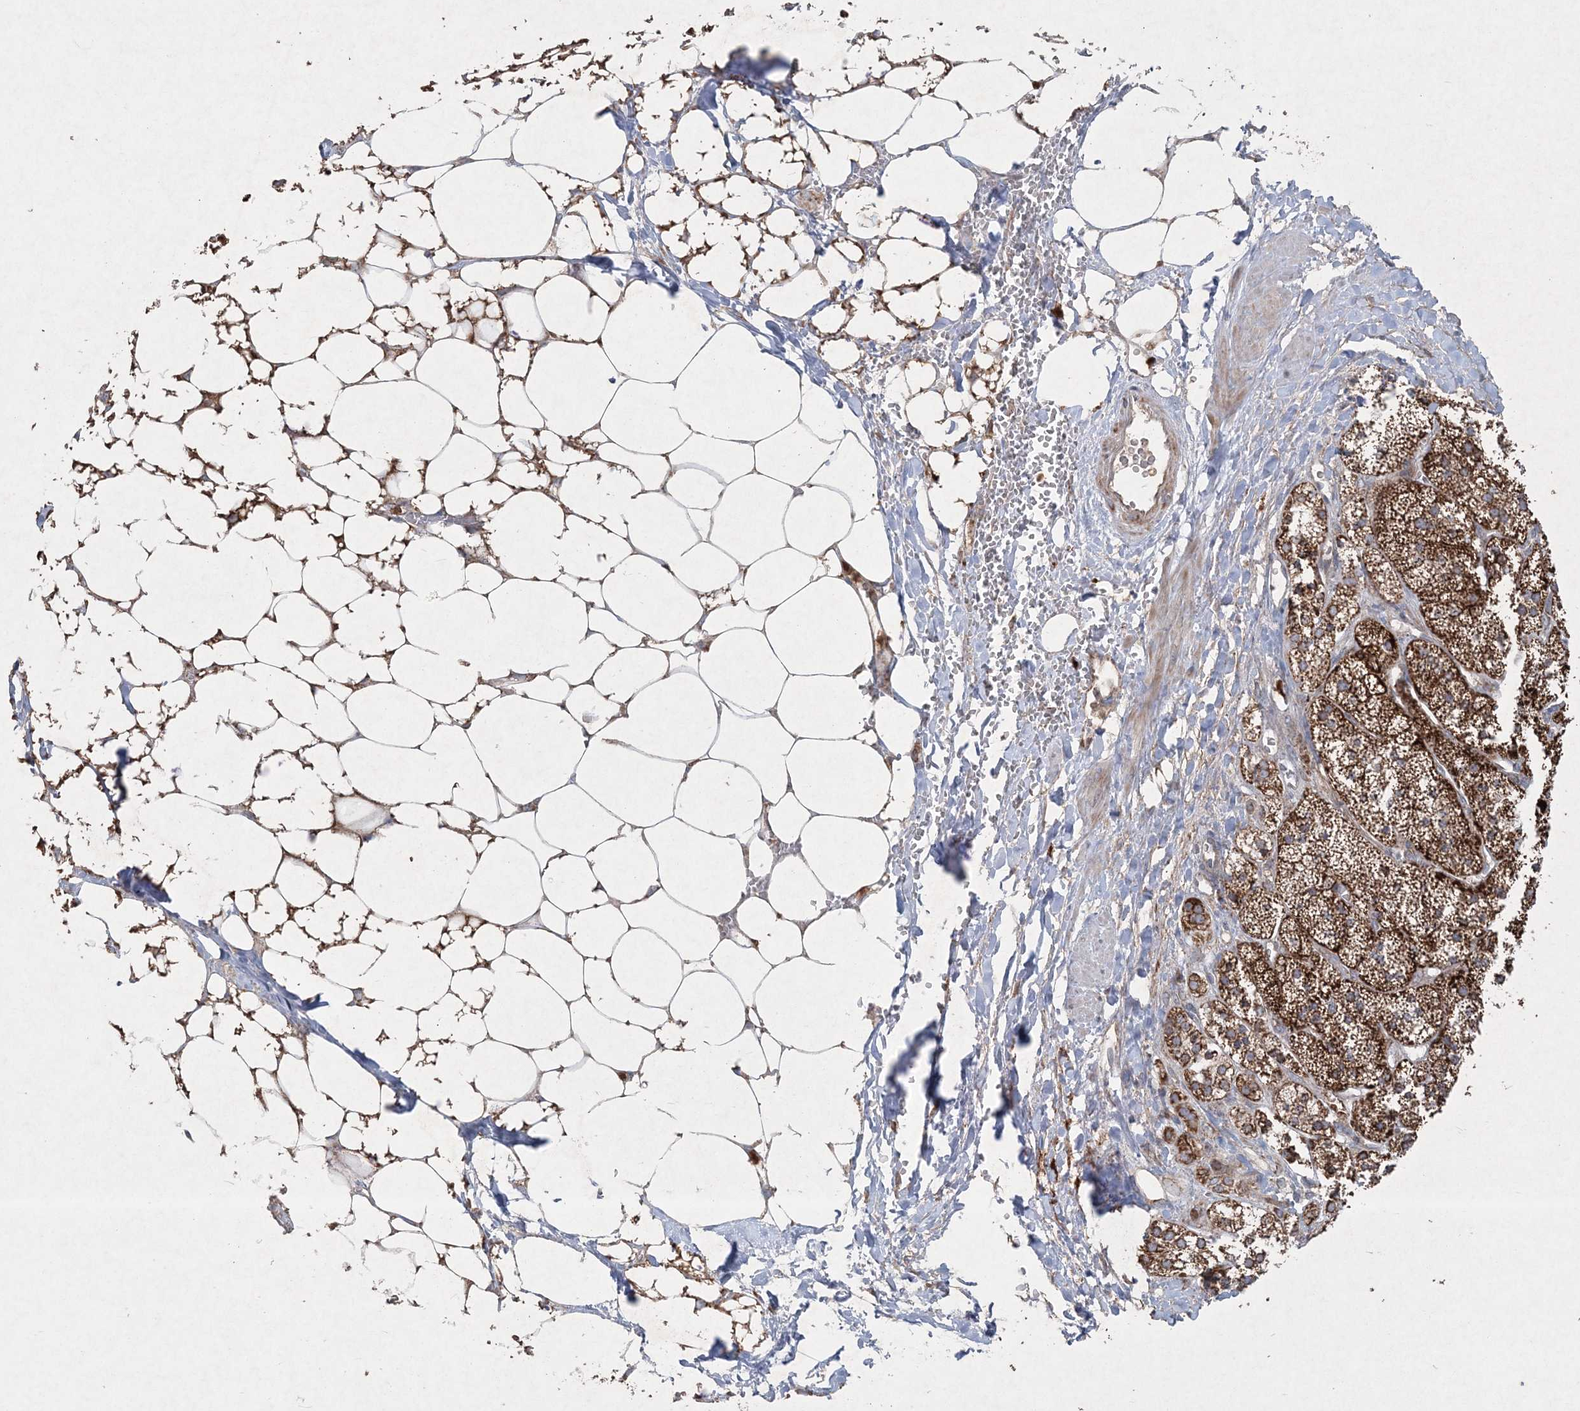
{"staining": {"intensity": "strong", "quantity": ">75%", "location": "cytoplasmic/membranous"}, "tissue": "adrenal gland", "cell_type": "Glandular cells", "image_type": "normal", "snomed": [{"axis": "morphology", "description": "Normal tissue, NOS"}, {"axis": "topography", "description": "Adrenal gland"}], "caption": "Immunohistochemical staining of benign human adrenal gland reveals >75% levels of strong cytoplasmic/membranous protein positivity in approximately >75% of glandular cells.", "gene": "LRPPRC", "patient": {"sex": "male", "age": 56}}